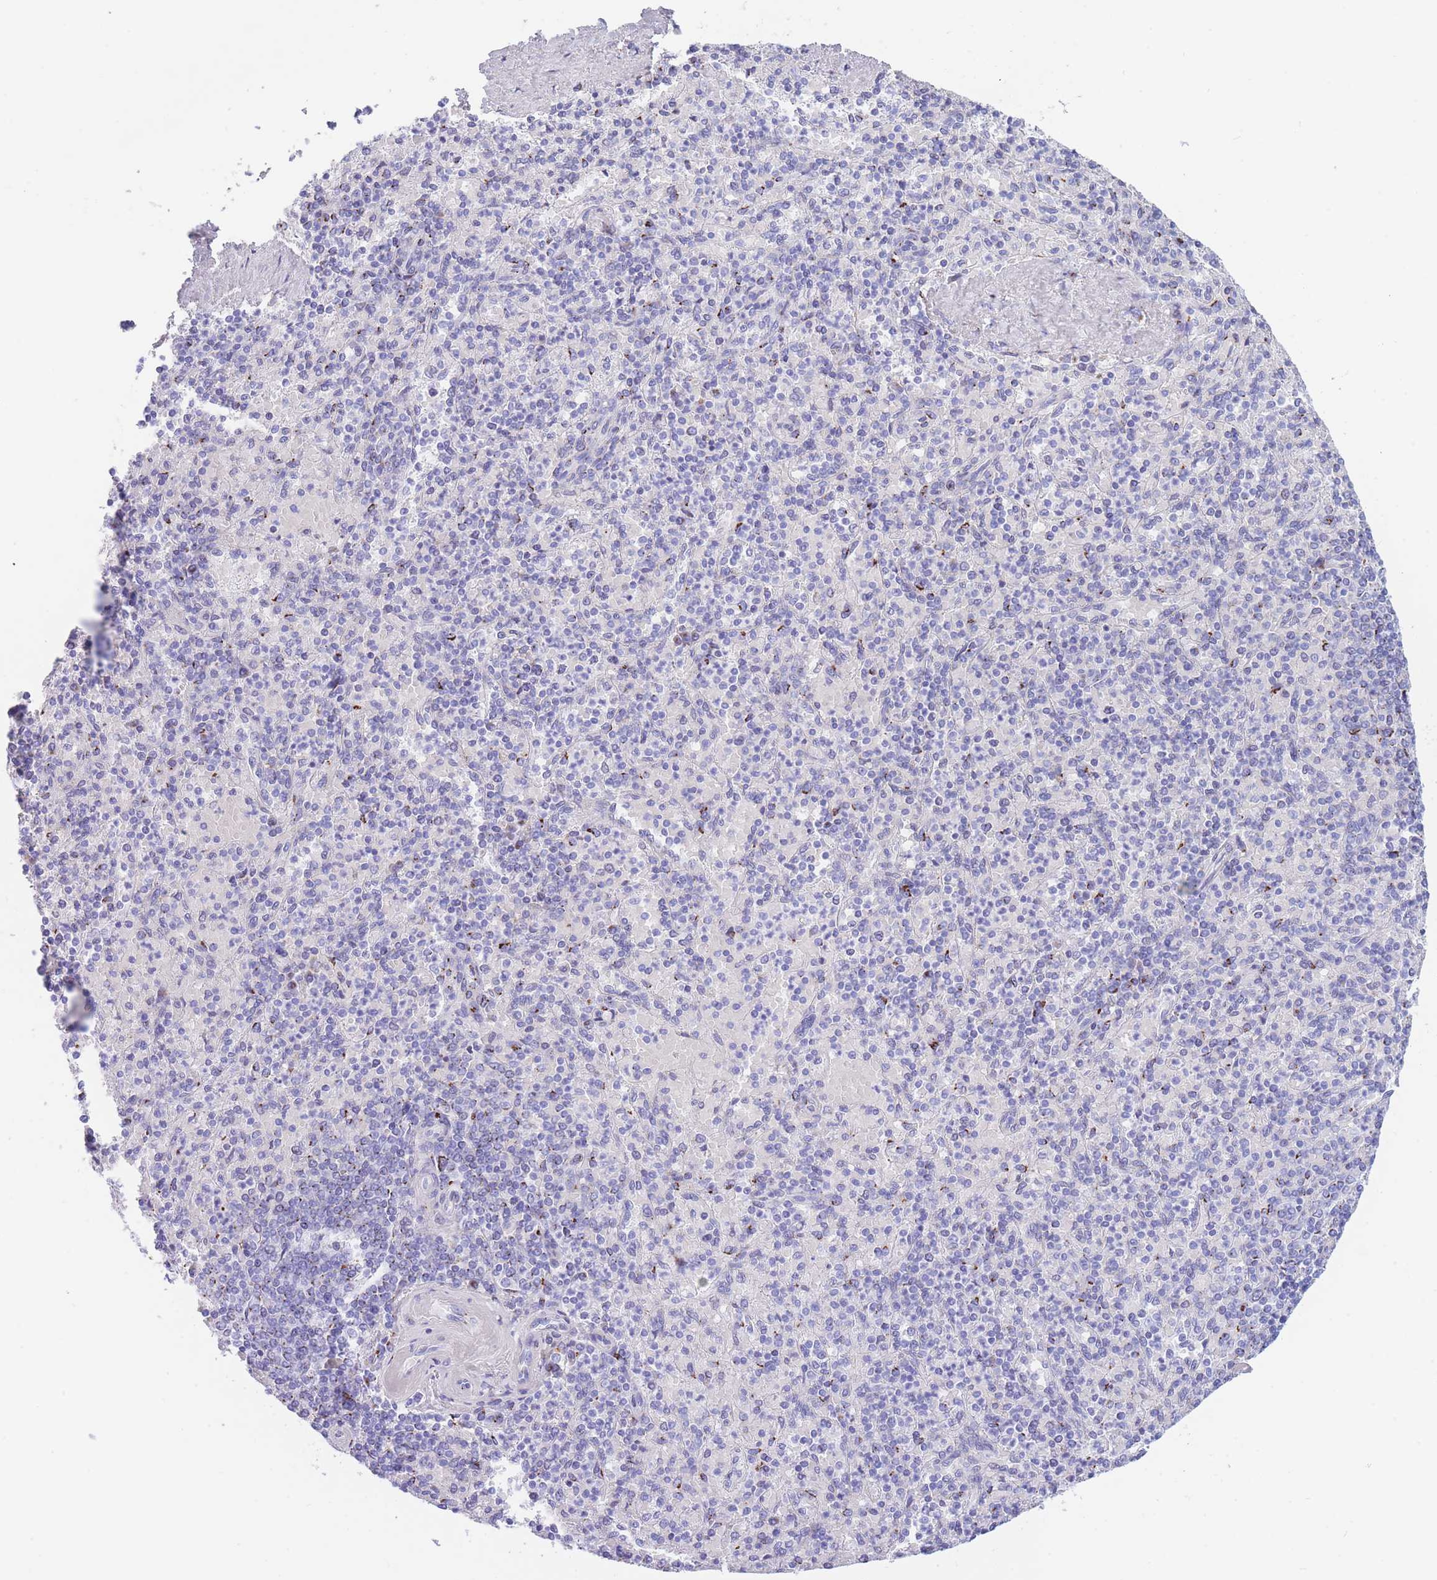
{"staining": {"intensity": "negative", "quantity": "none", "location": "none"}, "tissue": "spleen", "cell_type": "Cells in red pulp", "image_type": "normal", "snomed": [{"axis": "morphology", "description": "Normal tissue, NOS"}, {"axis": "topography", "description": "Spleen"}], "caption": "DAB (3,3'-diaminobenzidine) immunohistochemical staining of unremarkable human spleen reveals no significant positivity in cells in red pulp.", "gene": "FAM3C", "patient": {"sex": "male", "age": 82}}